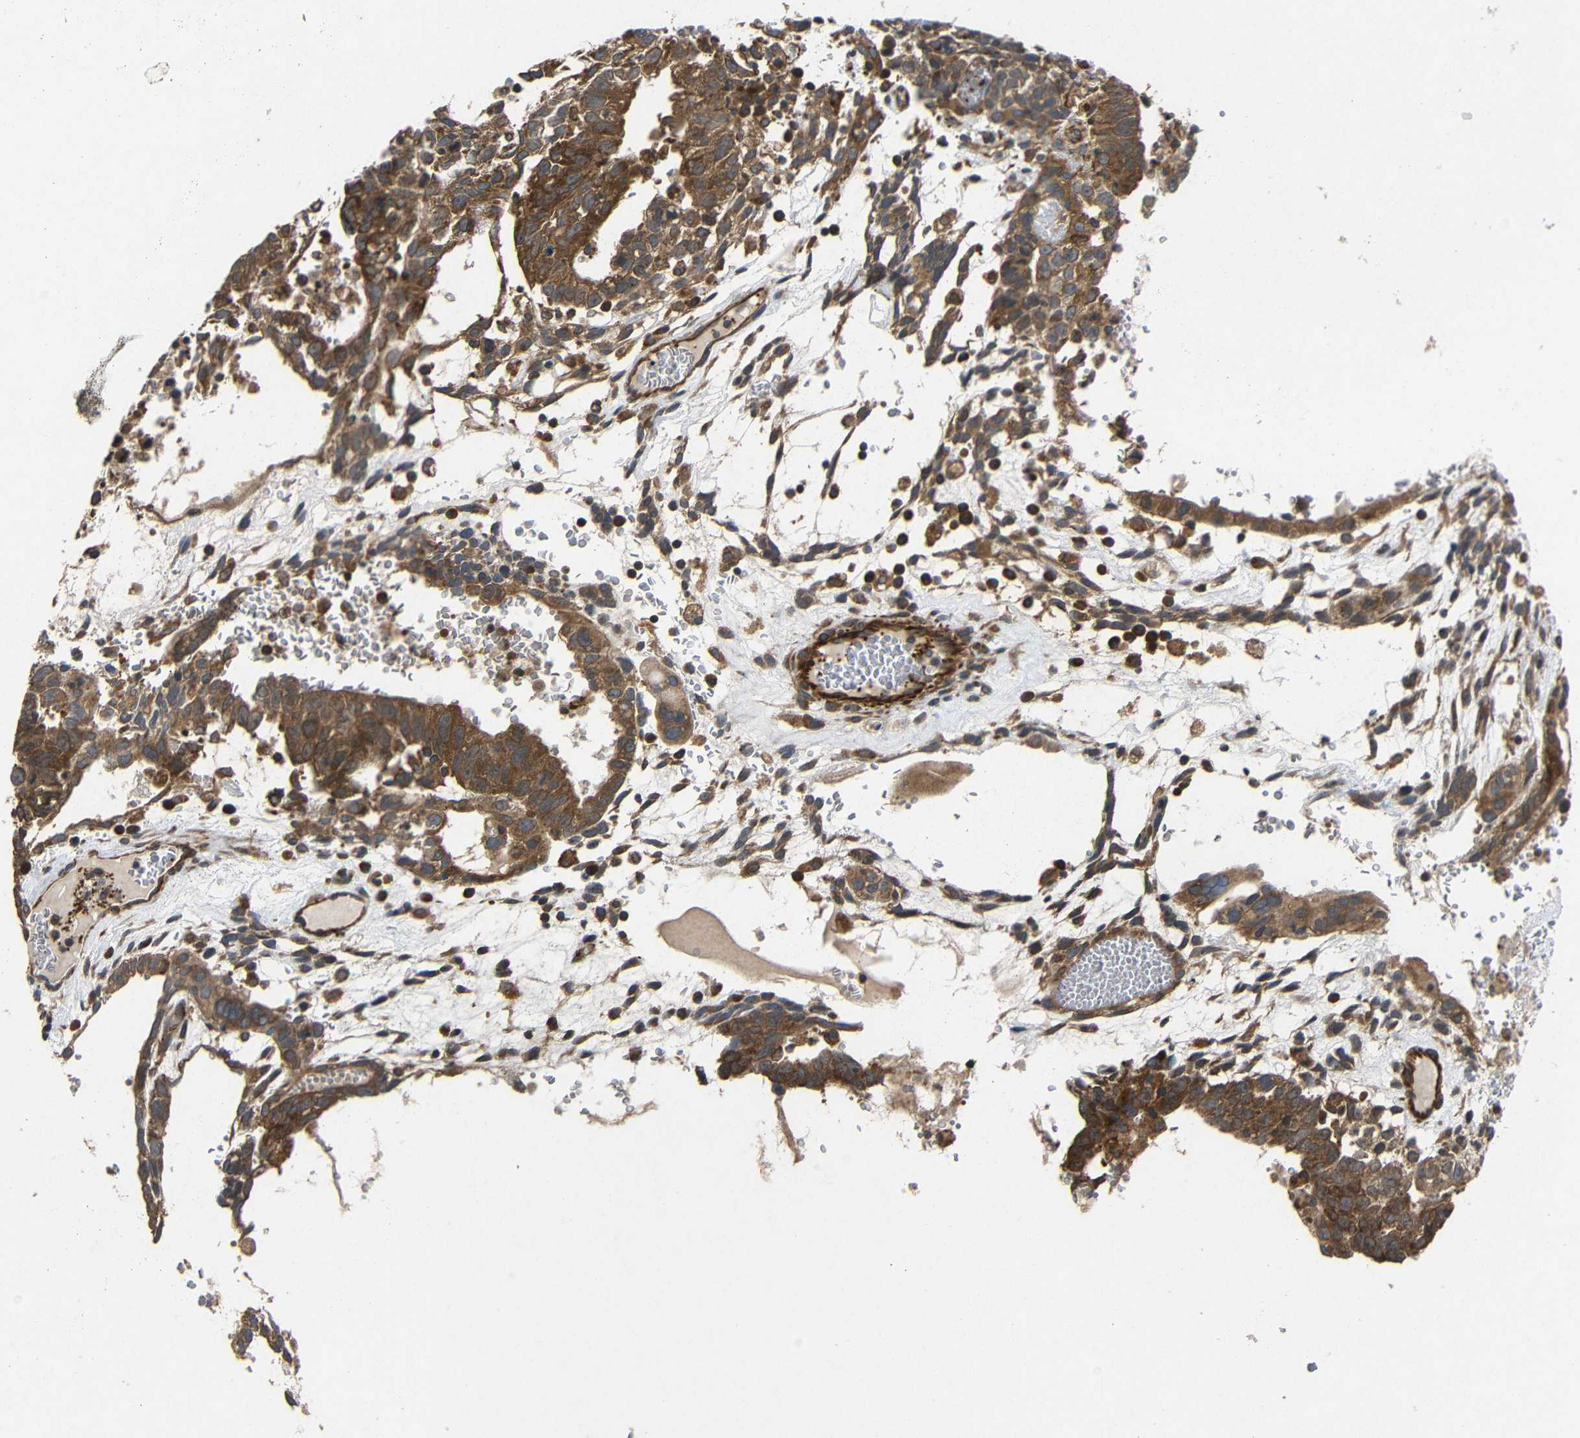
{"staining": {"intensity": "strong", "quantity": ">75%", "location": "cytoplasmic/membranous"}, "tissue": "testis cancer", "cell_type": "Tumor cells", "image_type": "cancer", "snomed": [{"axis": "morphology", "description": "Seminoma, NOS"}, {"axis": "morphology", "description": "Carcinoma, Embryonal, NOS"}, {"axis": "topography", "description": "Testis"}], "caption": "This image reveals IHC staining of human testis embryonal carcinoma, with high strong cytoplasmic/membranous positivity in about >75% of tumor cells.", "gene": "EIF2S1", "patient": {"sex": "male", "age": 52}}